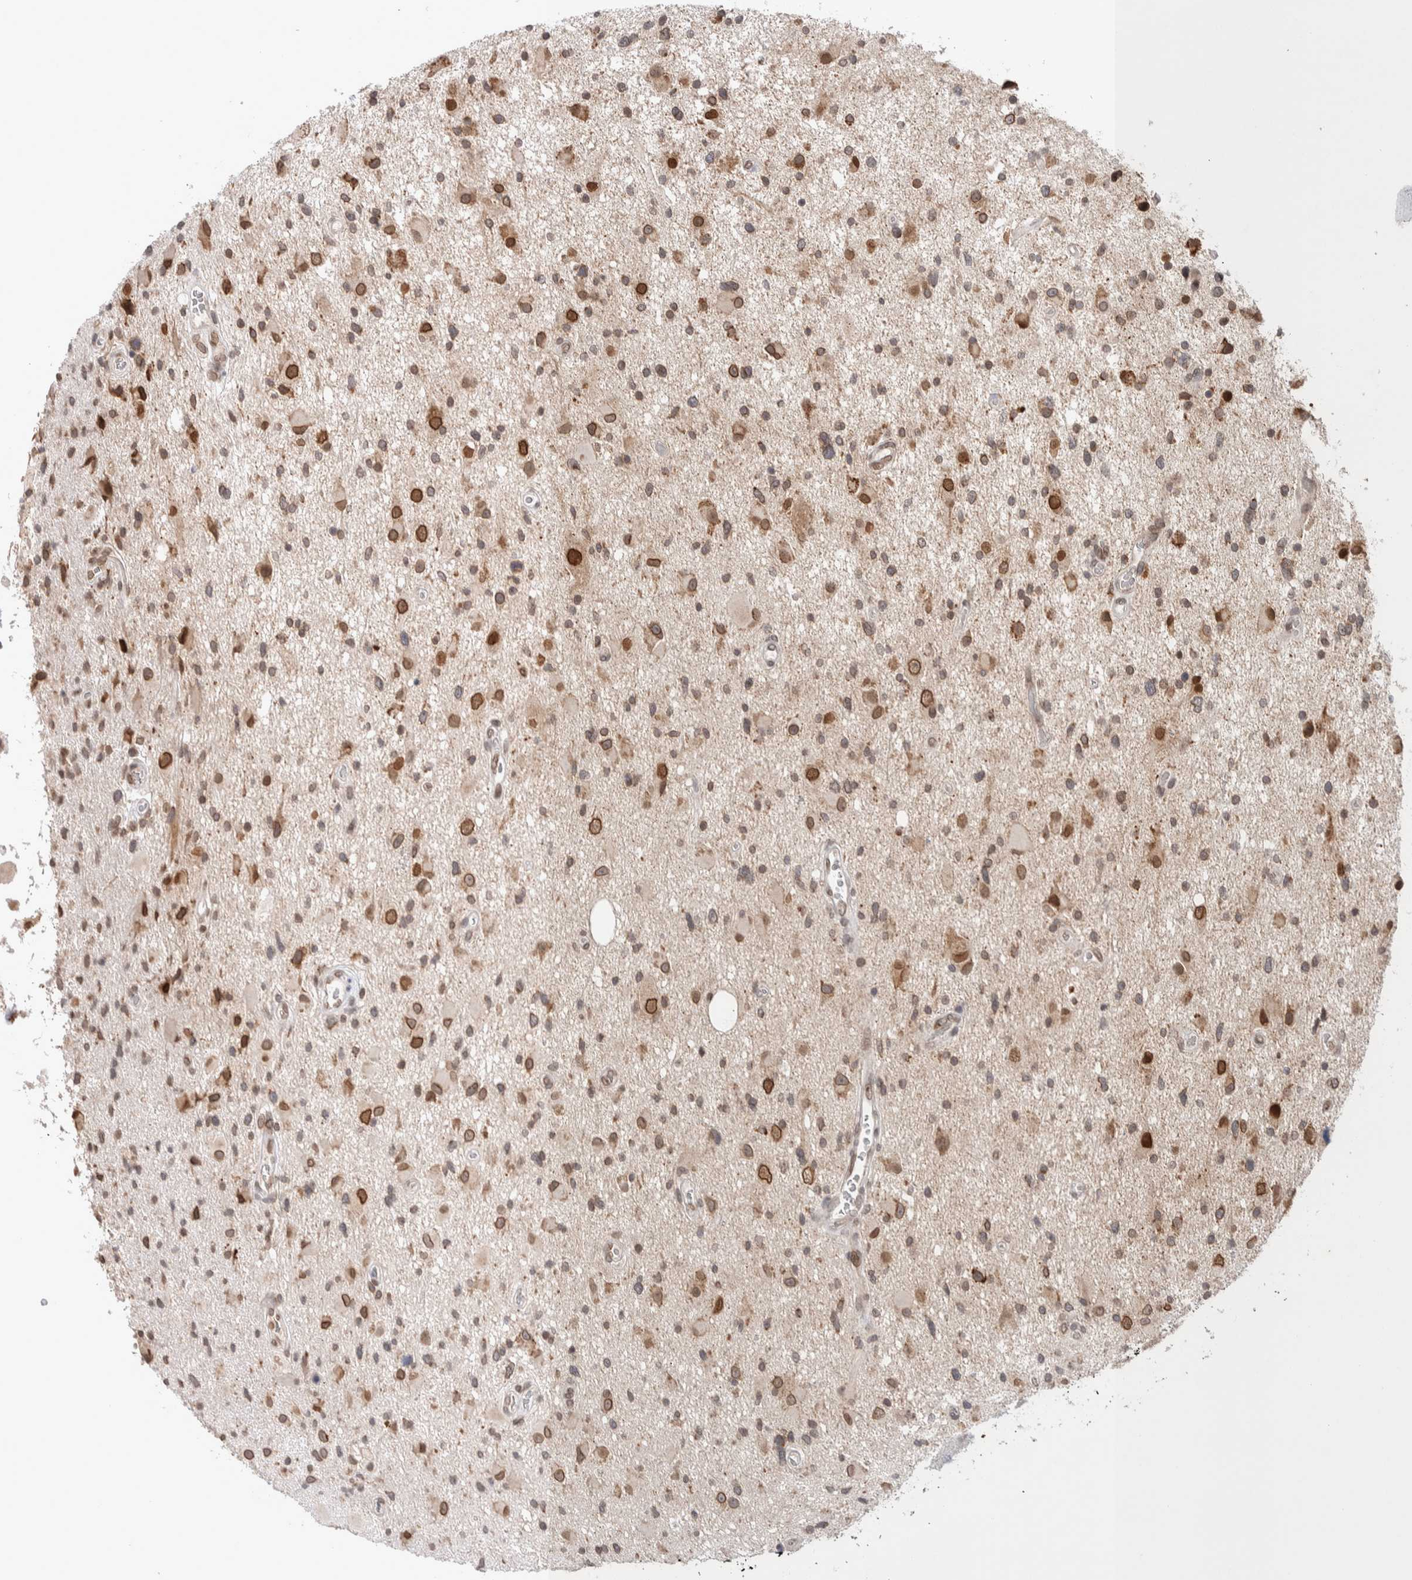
{"staining": {"intensity": "moderate", "quantity": "25%-75%", "location": "cytoplasmic/membranous,nuclear"}, "tissue": "glioma", "cell_type": "Tumor cells", "image_type": "cancer", "snomed": [{"axis": "morphology", "description": "Glioma, malignant, High grade"}, {"axis": "topography", "description": "Brain"}], "caption": "DAB immunohistochemical staining of glioma exhibits moderate cytoplasmic/membranous and nuclear protein positivity in approximately 25%-75% of tumor cells.", "gene": "CRAT", "patient": {"sex": "male", "age": 33}}